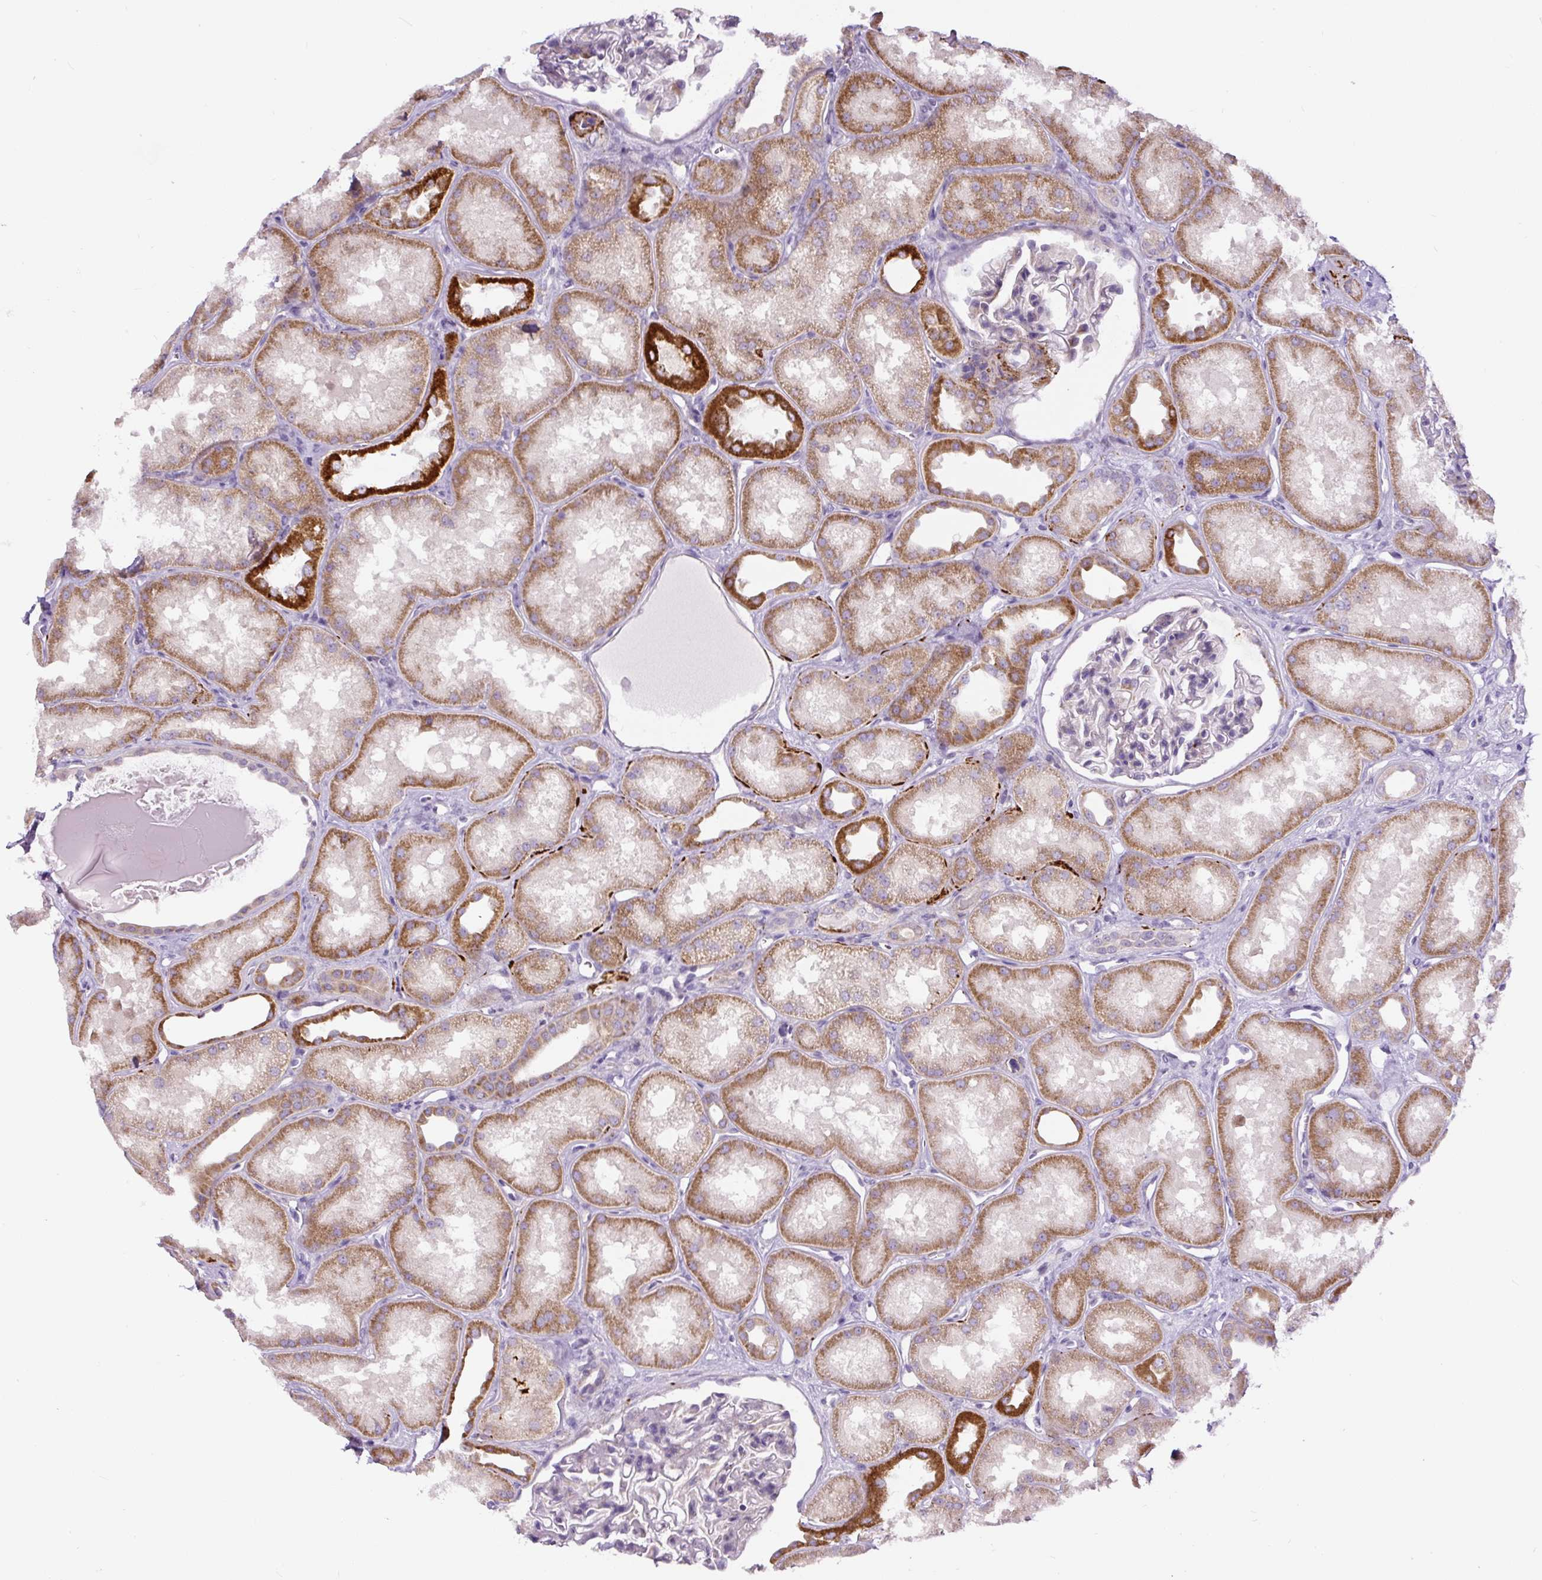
{"staining": {"intensity": "negative", "quantity": "none", "location": "none"}, "tissue": "kidney", "cell_type": "Cells in glomeruli", "image_type": "normal", "snomed": [{"axis": "morphology", "description": "Normal tissue, NOS"}, {"axis": "topography", "description": "Kidney"}], "caption": "This is an IHC micrograph of normal human kidney. There is no staining in cells in glomeruli.", "gene": "HPS4", "patient": {"sex": "male", "age": 61}}